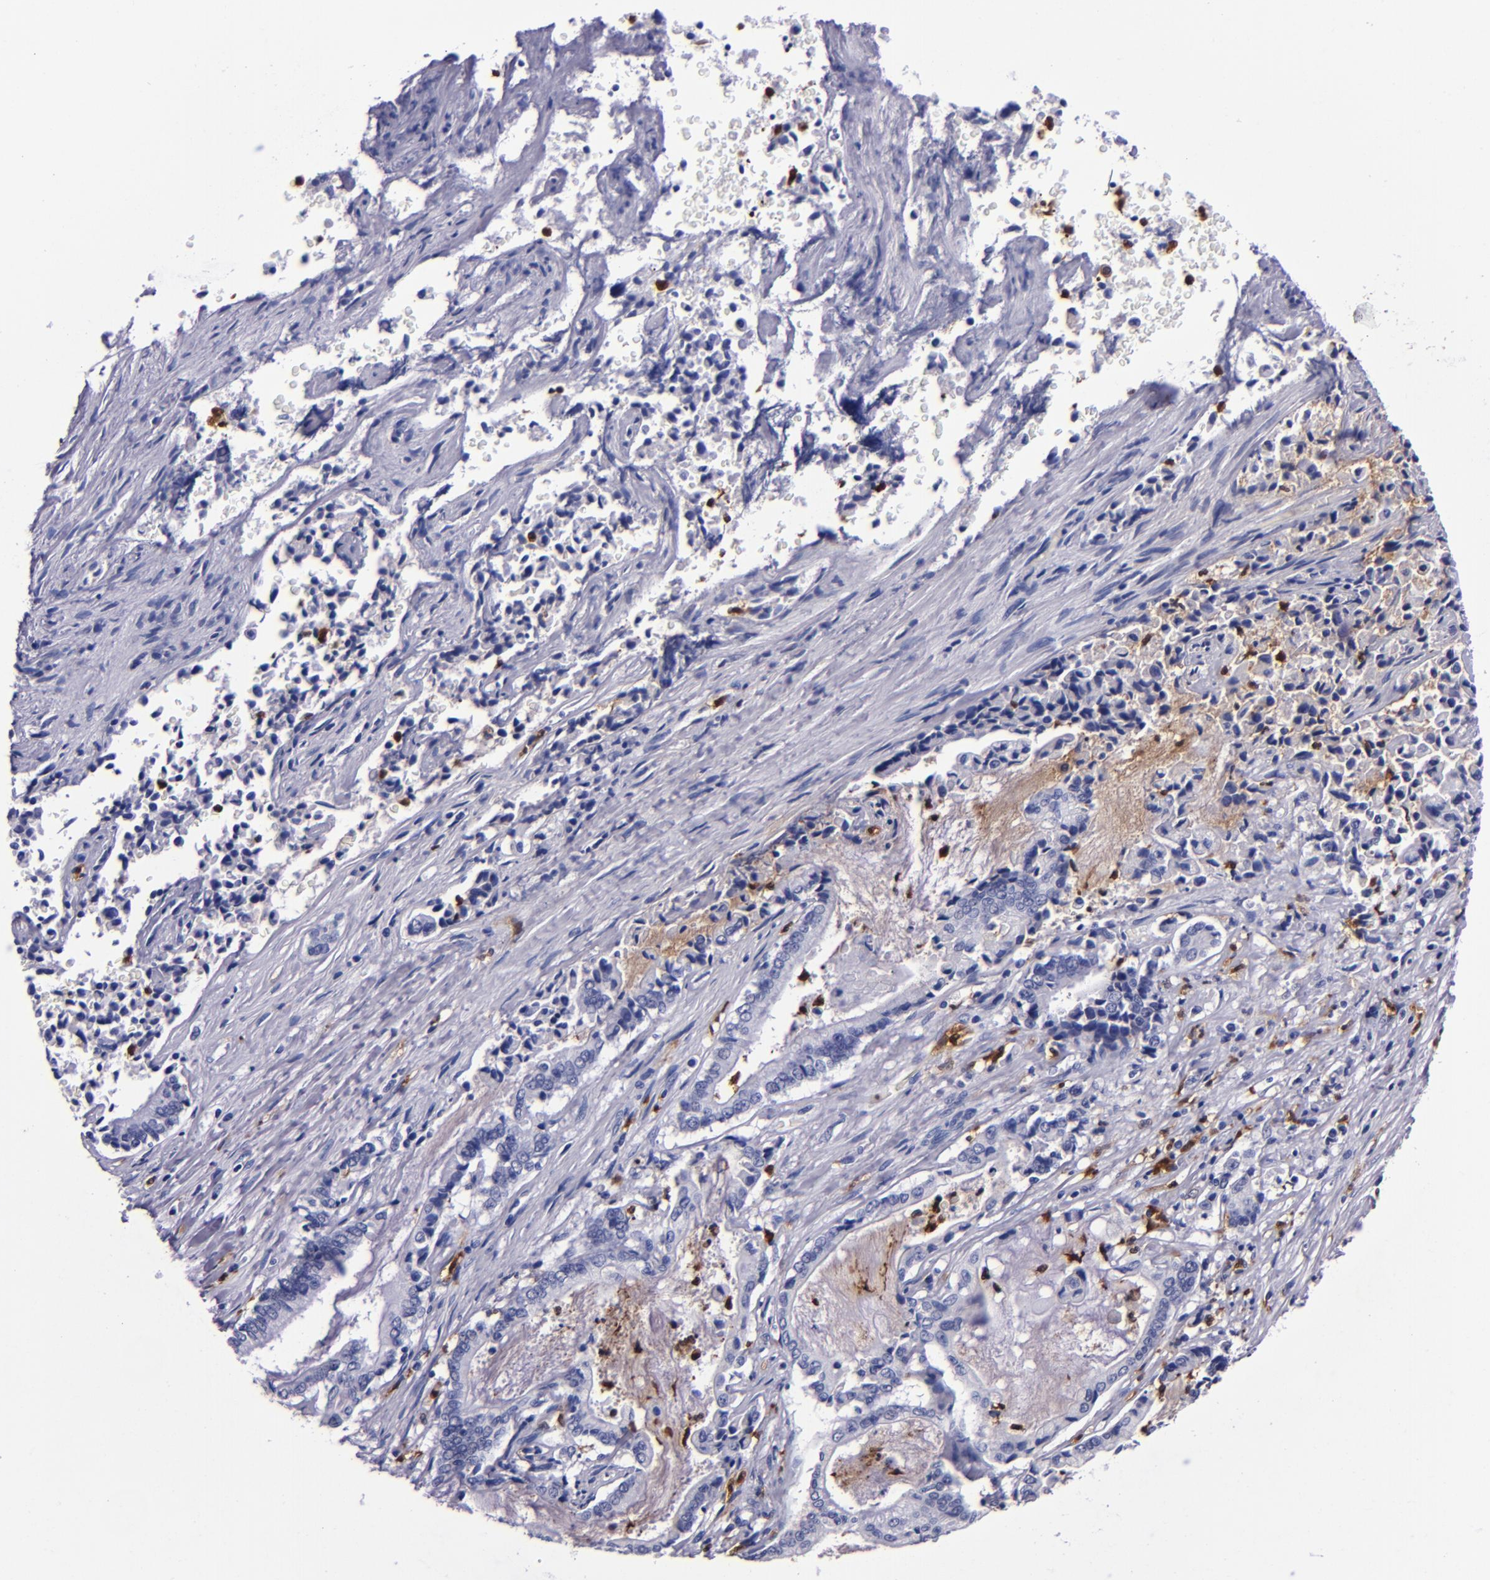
{"staining": {"intensity": "negative", "quantity": "none", "location": "none"}, "tissue": "liver cancer", "cell_type": "Tumor cells", "image_type": "cancer", "snomed": [{"axis": "morphology", "description": "Cholangiocarcinoma"}, {"axis": "topography", "description": "Liver"}], "caption": "There is no significant expression in tumor cells of cholangiocarcinoma (liver).", "gene": "S100A8", "patient": {"sex": "male", "age": 57}}